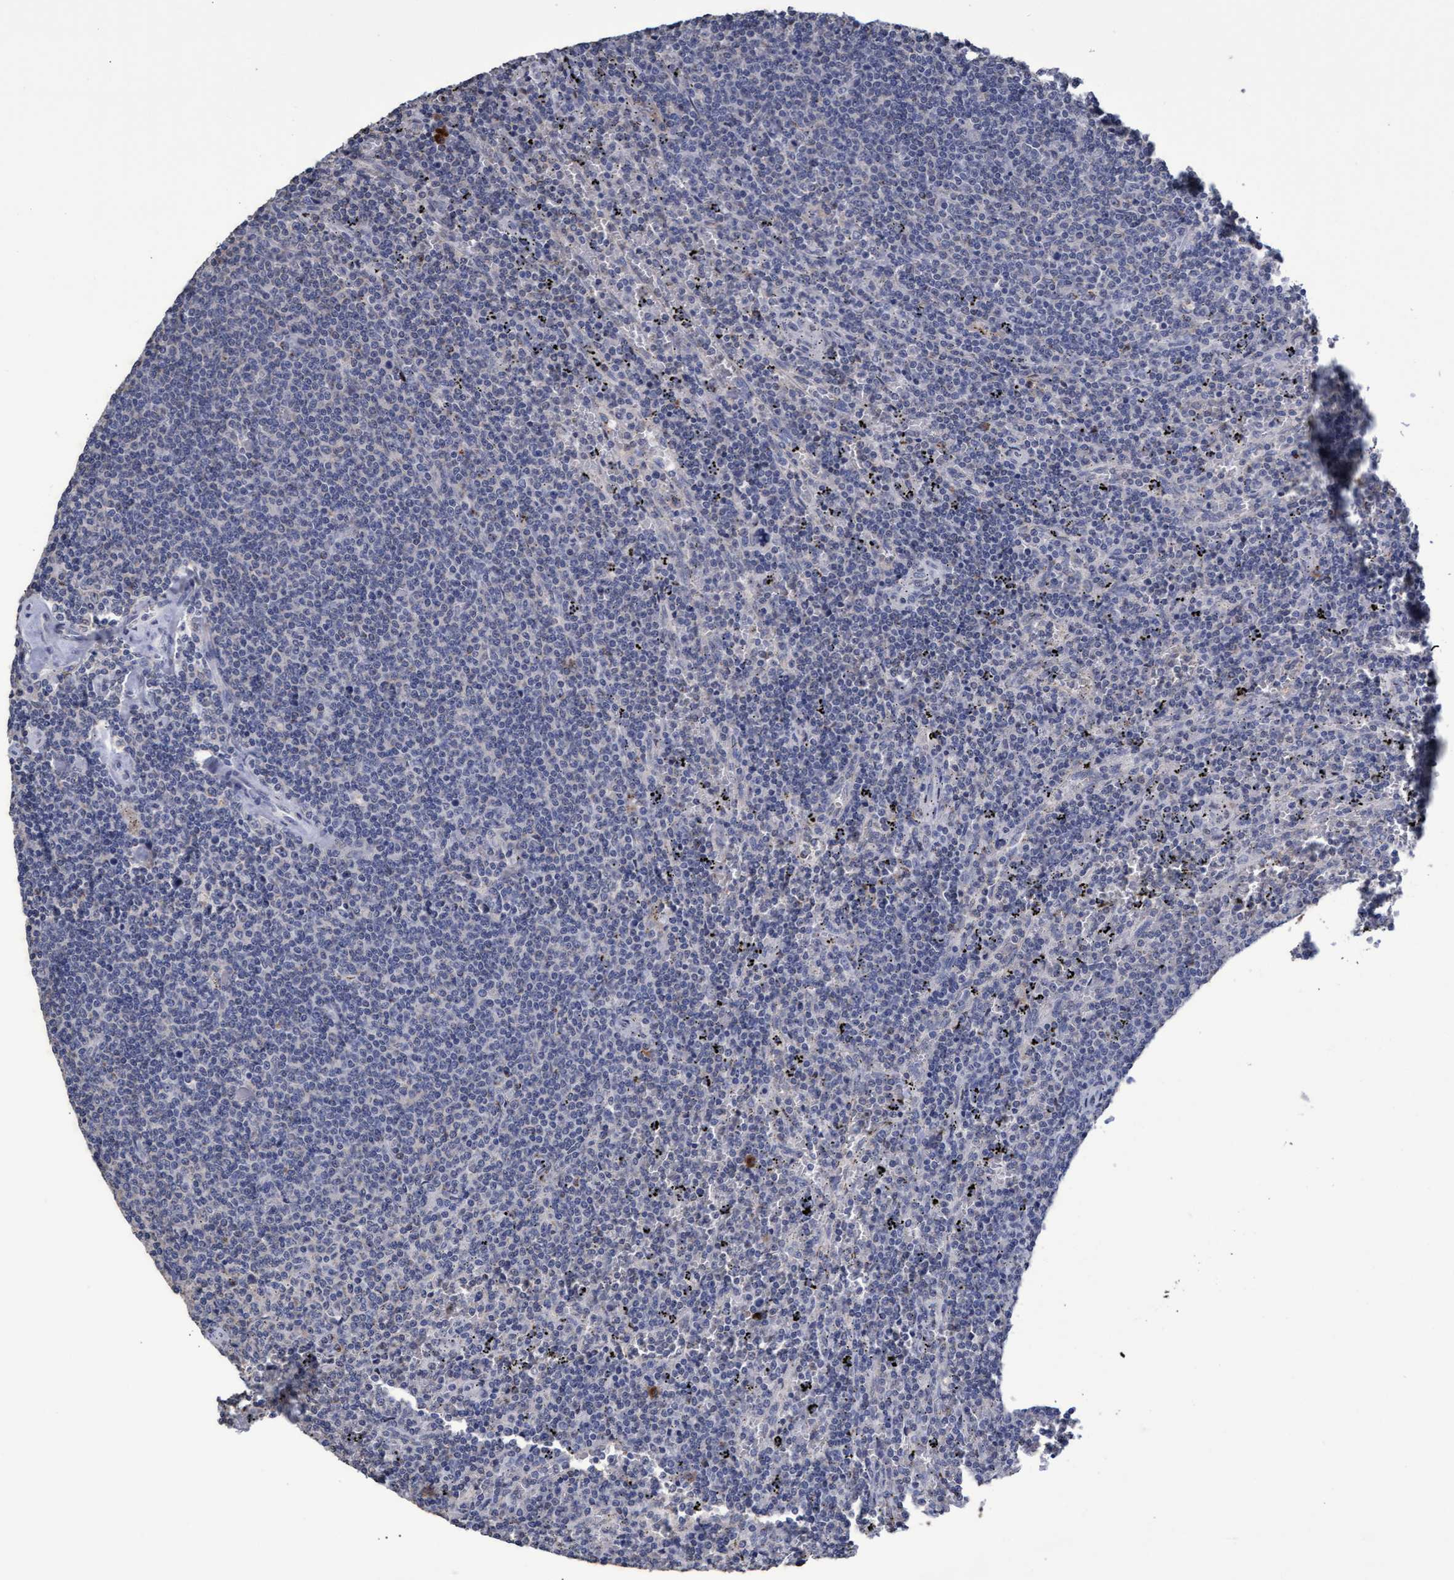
{"staining": {"intensity": "negative", "quantity": "none", "location": "none"}, "tissue": "lymphoma", "cell_type": "Tumor cells", "image_type": "cancer", "snomed": [{"axis": "morphology", "description": "Malignant lymphoma, non-Hodgkin's type, Low grade"}, {"axis": "topography", "description": "Spleen"}], "caption": "Tumor cells are negative for protein expression in human low-grade malignant lymphoma, non-Hodgkin's type.", "gene": "GPR39", "patient": {"sex": "female", "age": 50}}